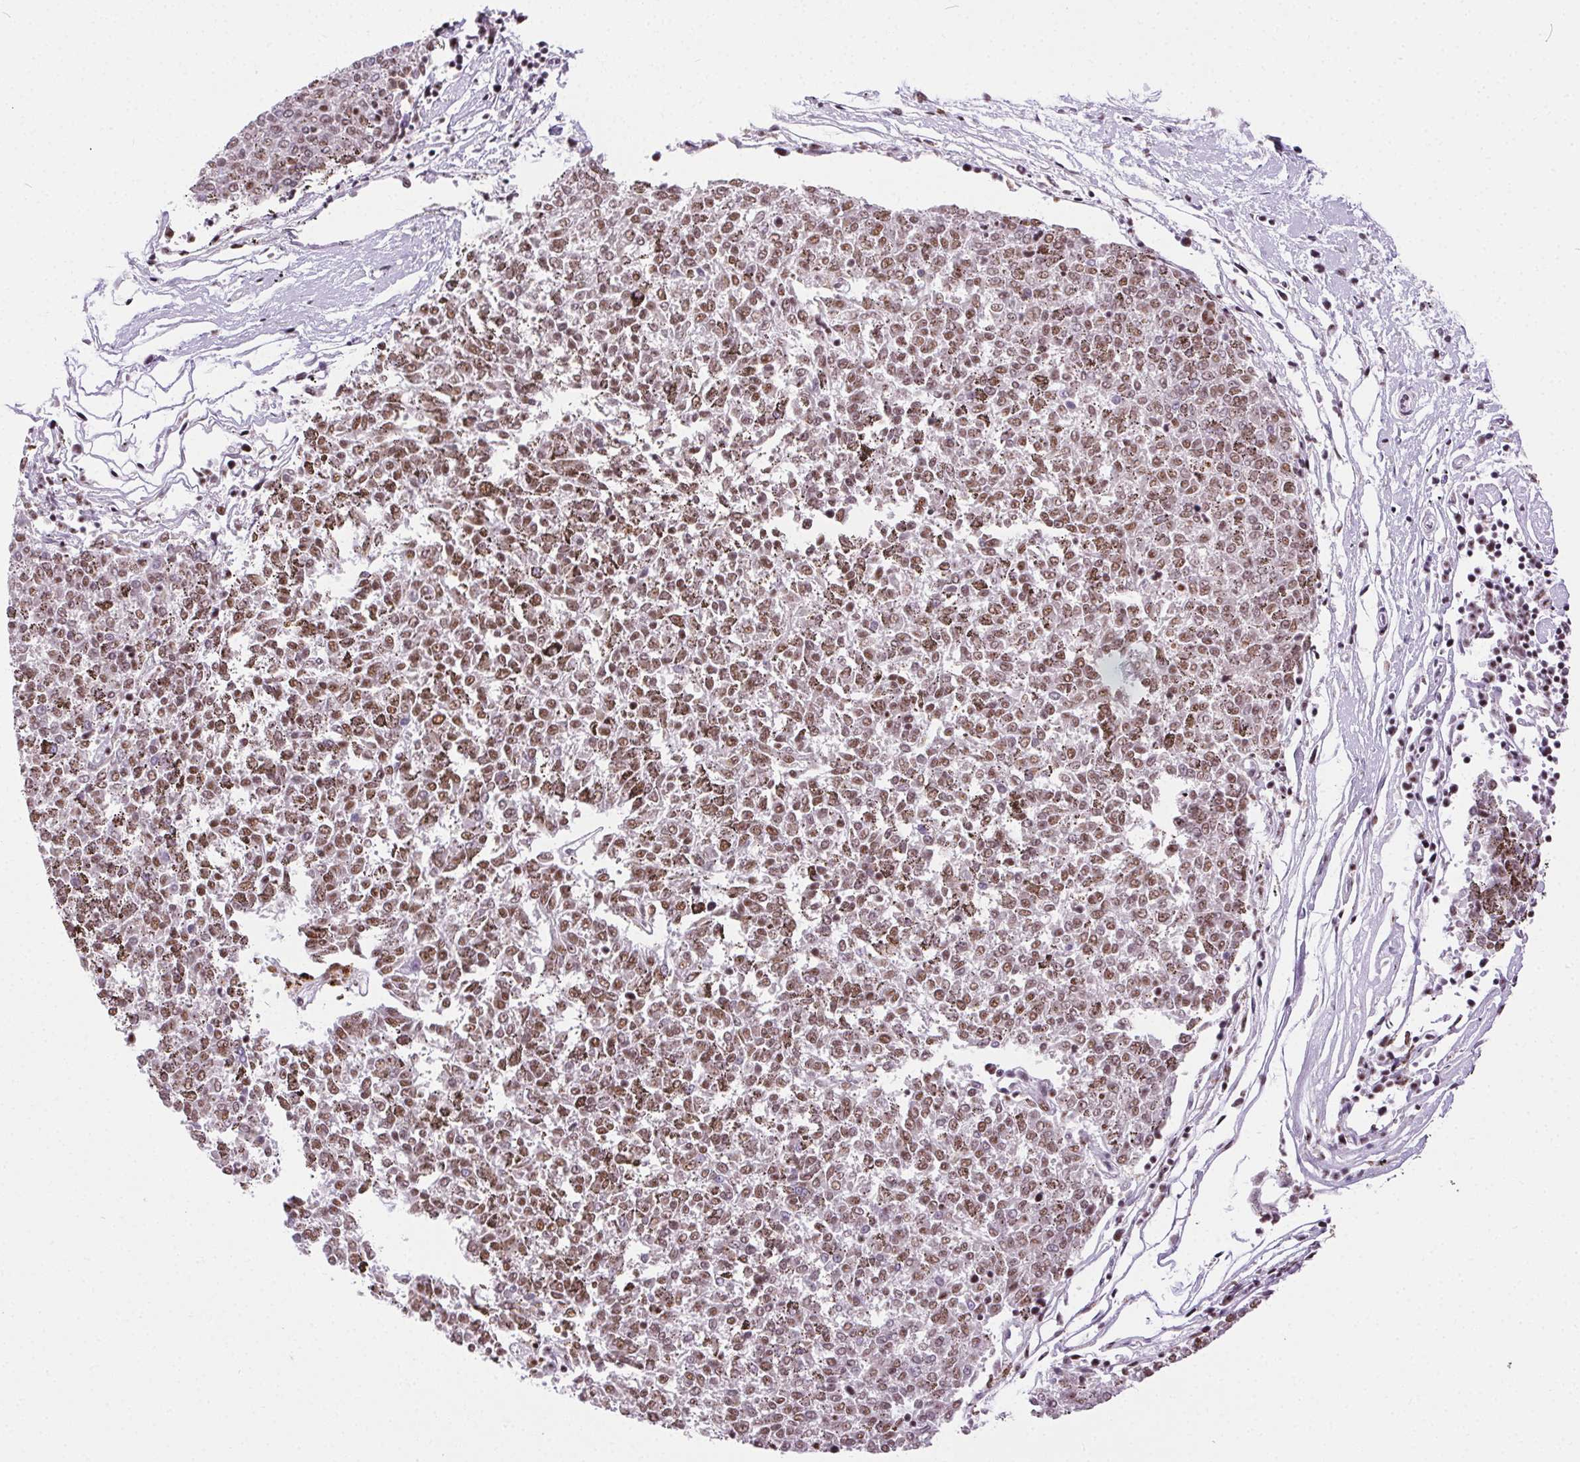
{"staining": {"intensity": "moderate", "quantity": ">75%", "location": "nuclear"}, "tissue": "melanoma", "cell_type": "Tumor cells", "image_type": "cancer", "snomed": [{"axis": "morphology", "description": "Malignant melanoma, NOS"}, {"axis": "topography", "description": "Skin"}], "caption": "An immunohistochemistry histopathology image of neoplastic tissue is shown. Protein staining in brown highlights moderate nuclear positivity in malignant melanoma within tumor cells.", "gene": "TRA2B", "patient": {"sex": "female", "age": 72}}